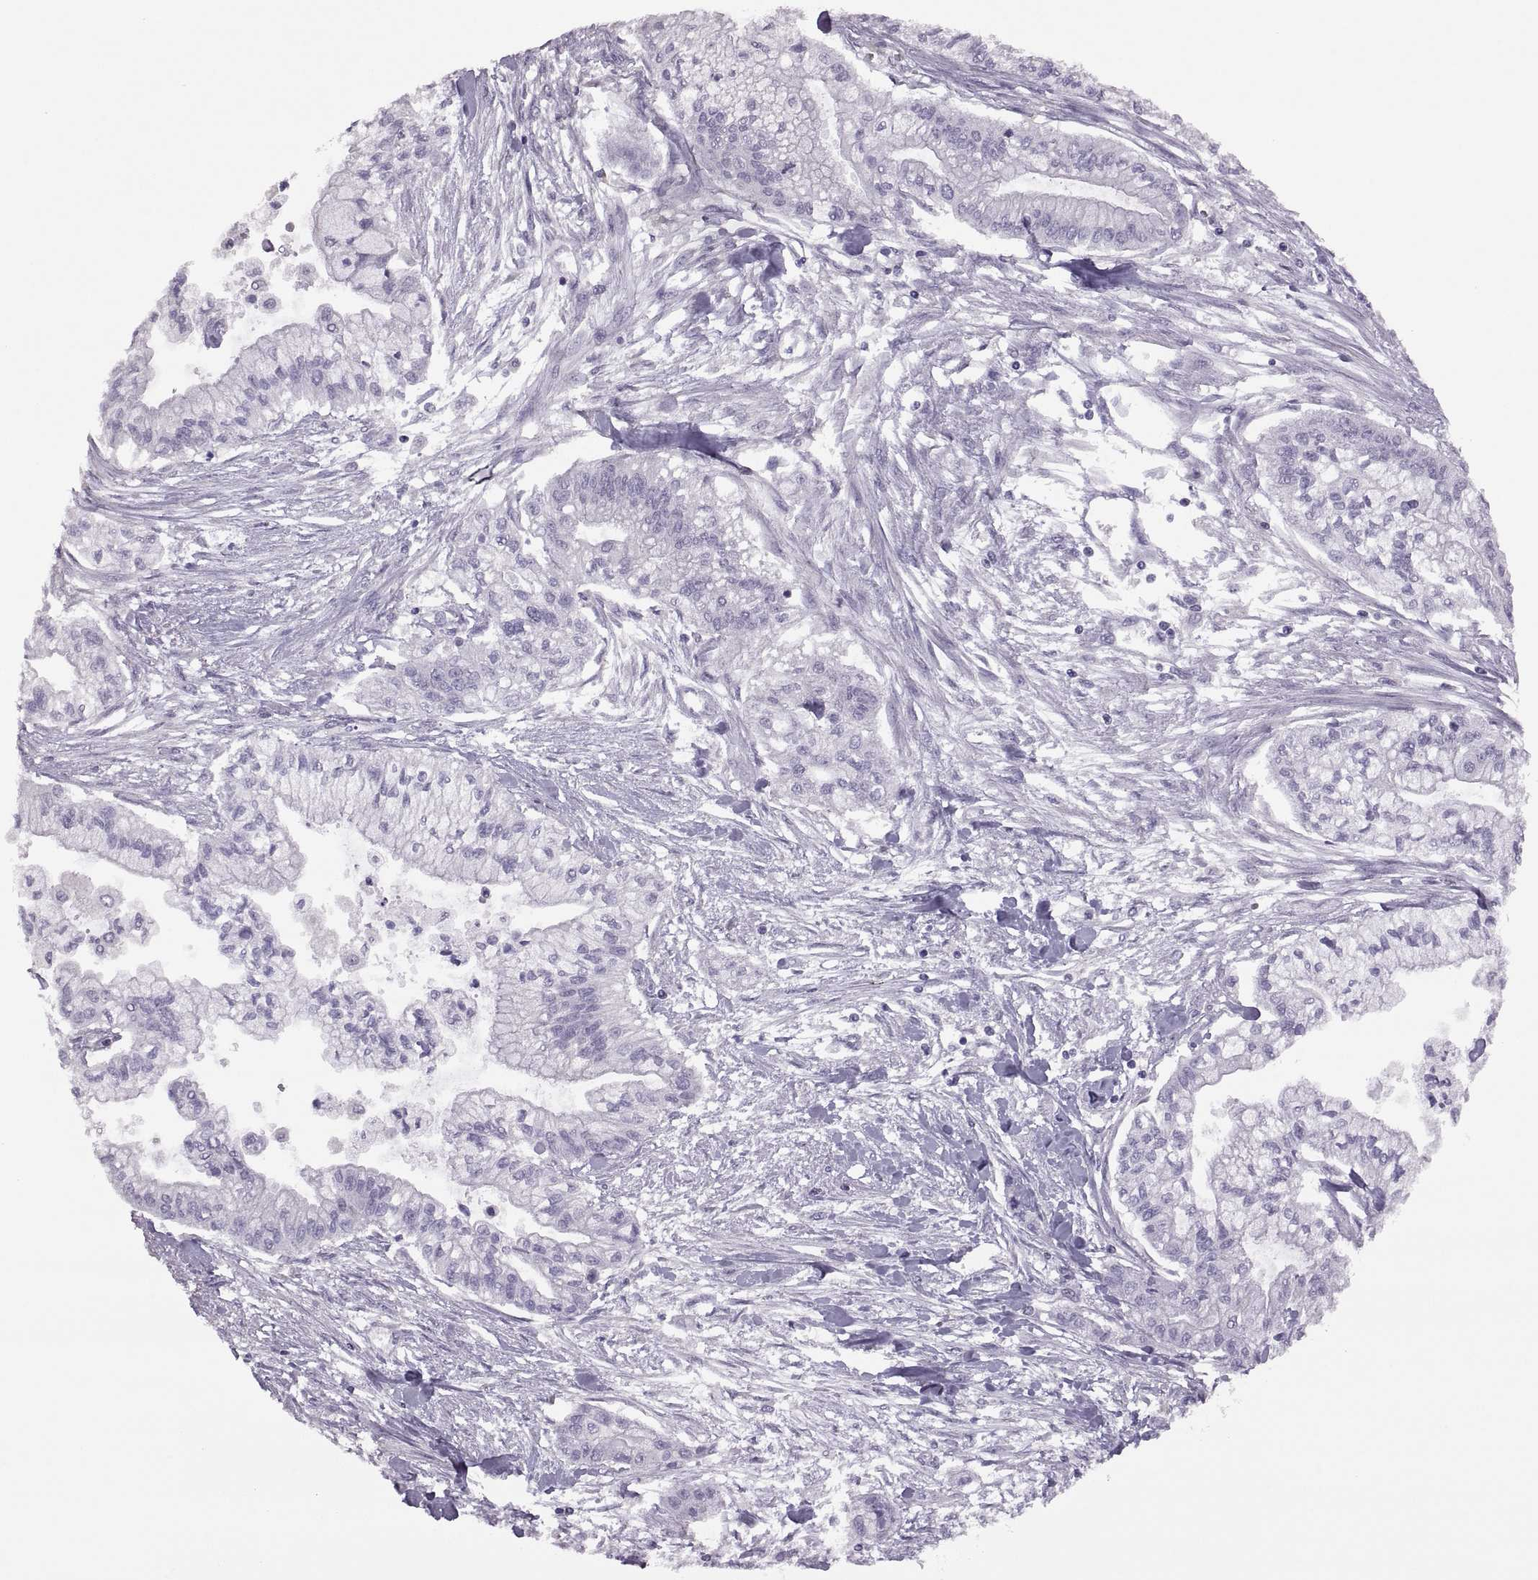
{"staining": {"intensity": "negative", "quantity": "none", "location": "none"}, "tissue": "pancreatic cancer", "cell_type": "Tumor cells", "image_type": "cancer", "snomed": [{"axis": "morphology", "description": "Adenocarcinoma, NOS"}, {"axis": "topography", "description": "Pancreas"}], "caption": "The histopathology image exhibits no staining of tumor cells in adenocarcinoma (pancreatic).", "gene": "TBX19", "patient": {"sex": "male", "age": 54}}